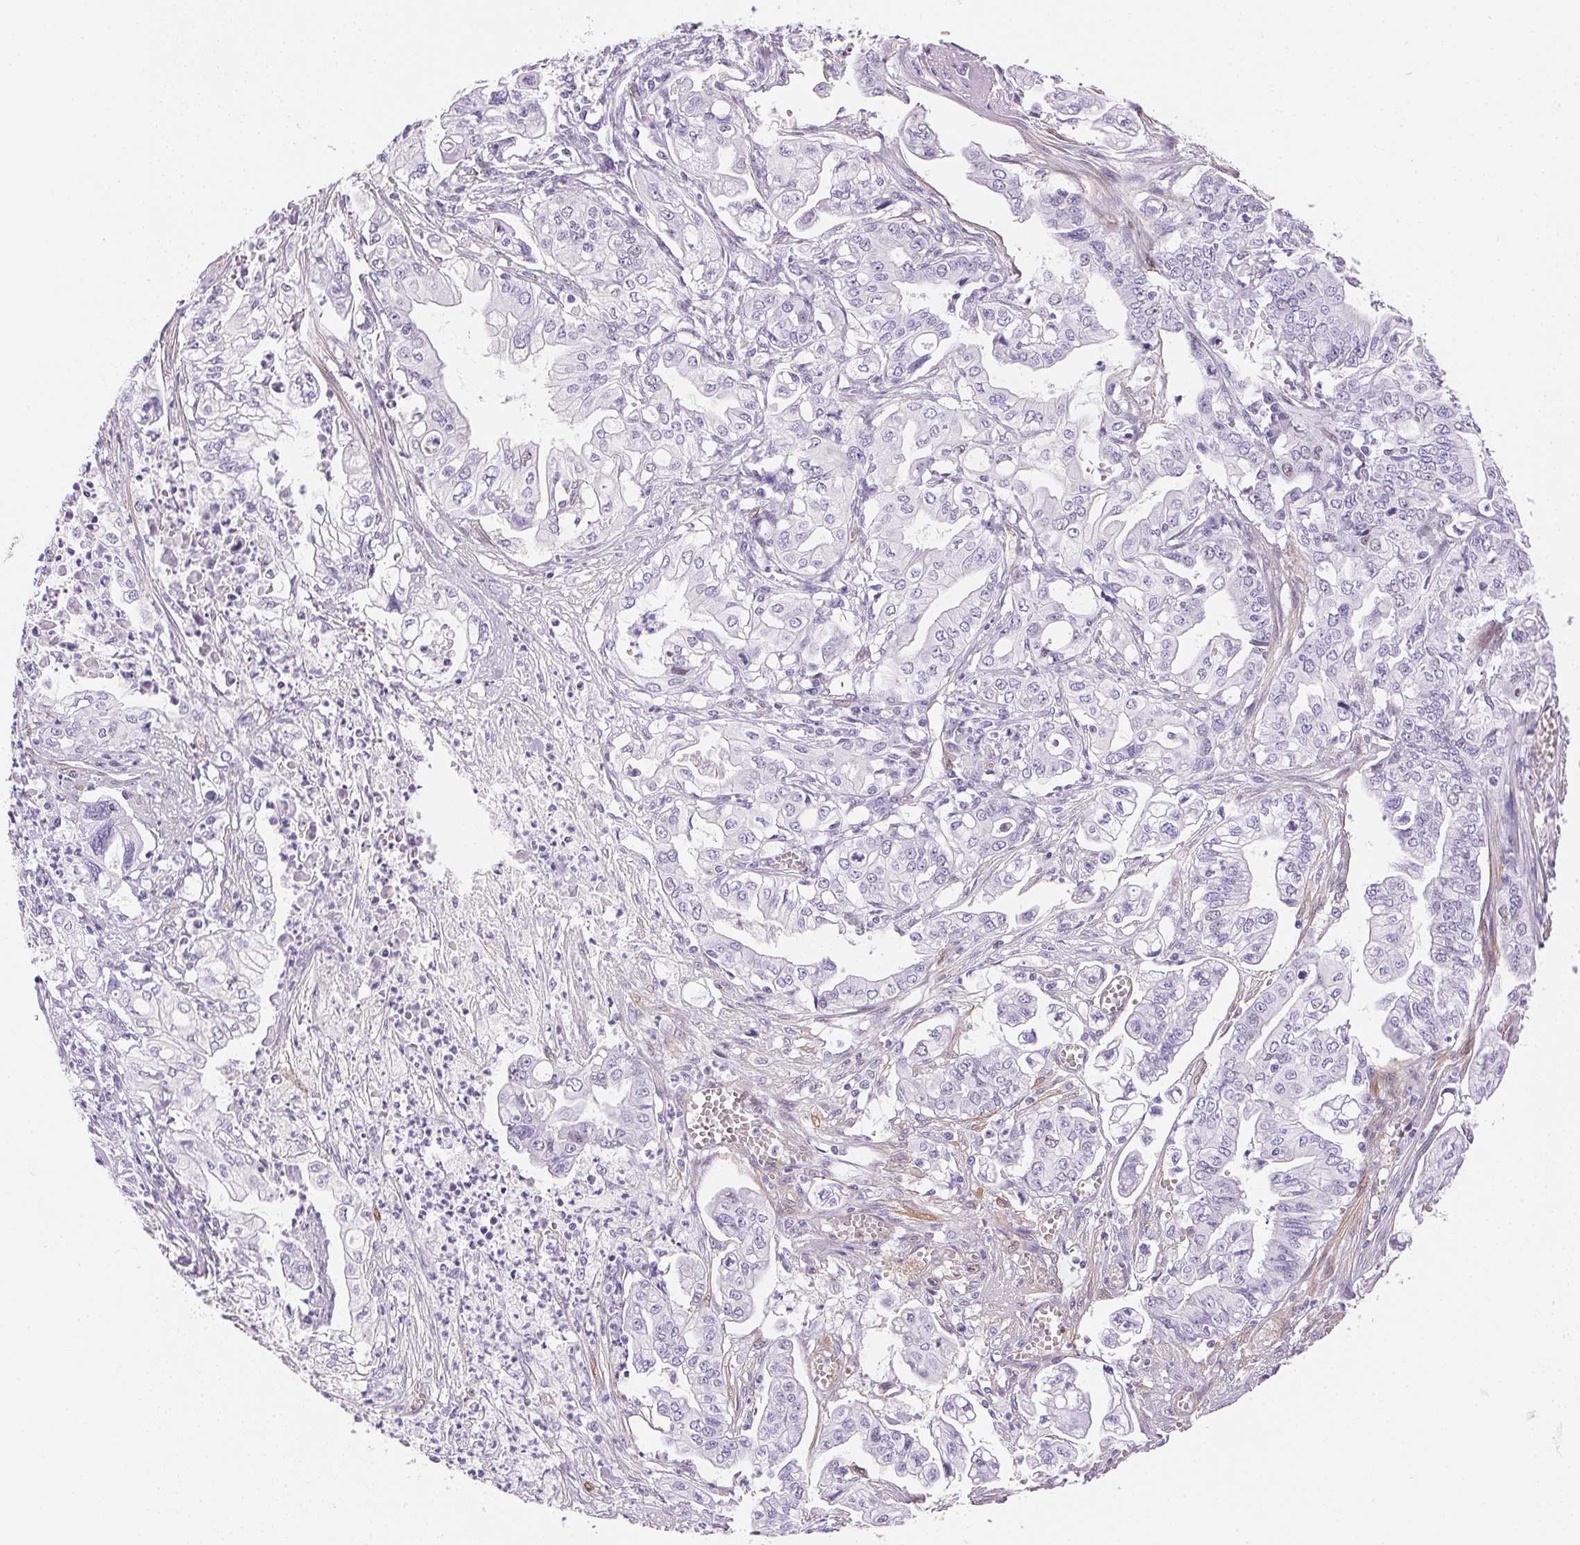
{"staining": {"intensity": "negative", "quantity": "none", "location": "none"}, "tissue": "pancreatic cancer", "cell_type": "Tumor cells", "image_type": "cancer", "snomed": [{"axis": "morphology", "description": "Adenocarcinoma, NOS"}, {"axis": "topography", "description": "Pancreas"}], "caption": "Pancreatic cancer (adenocarcinoma) stained for a protein using immunohistochemistry exhibits no staining tumor cells.", "gene": "SMTN", "patient": {"sex": "male", "age": 68}}